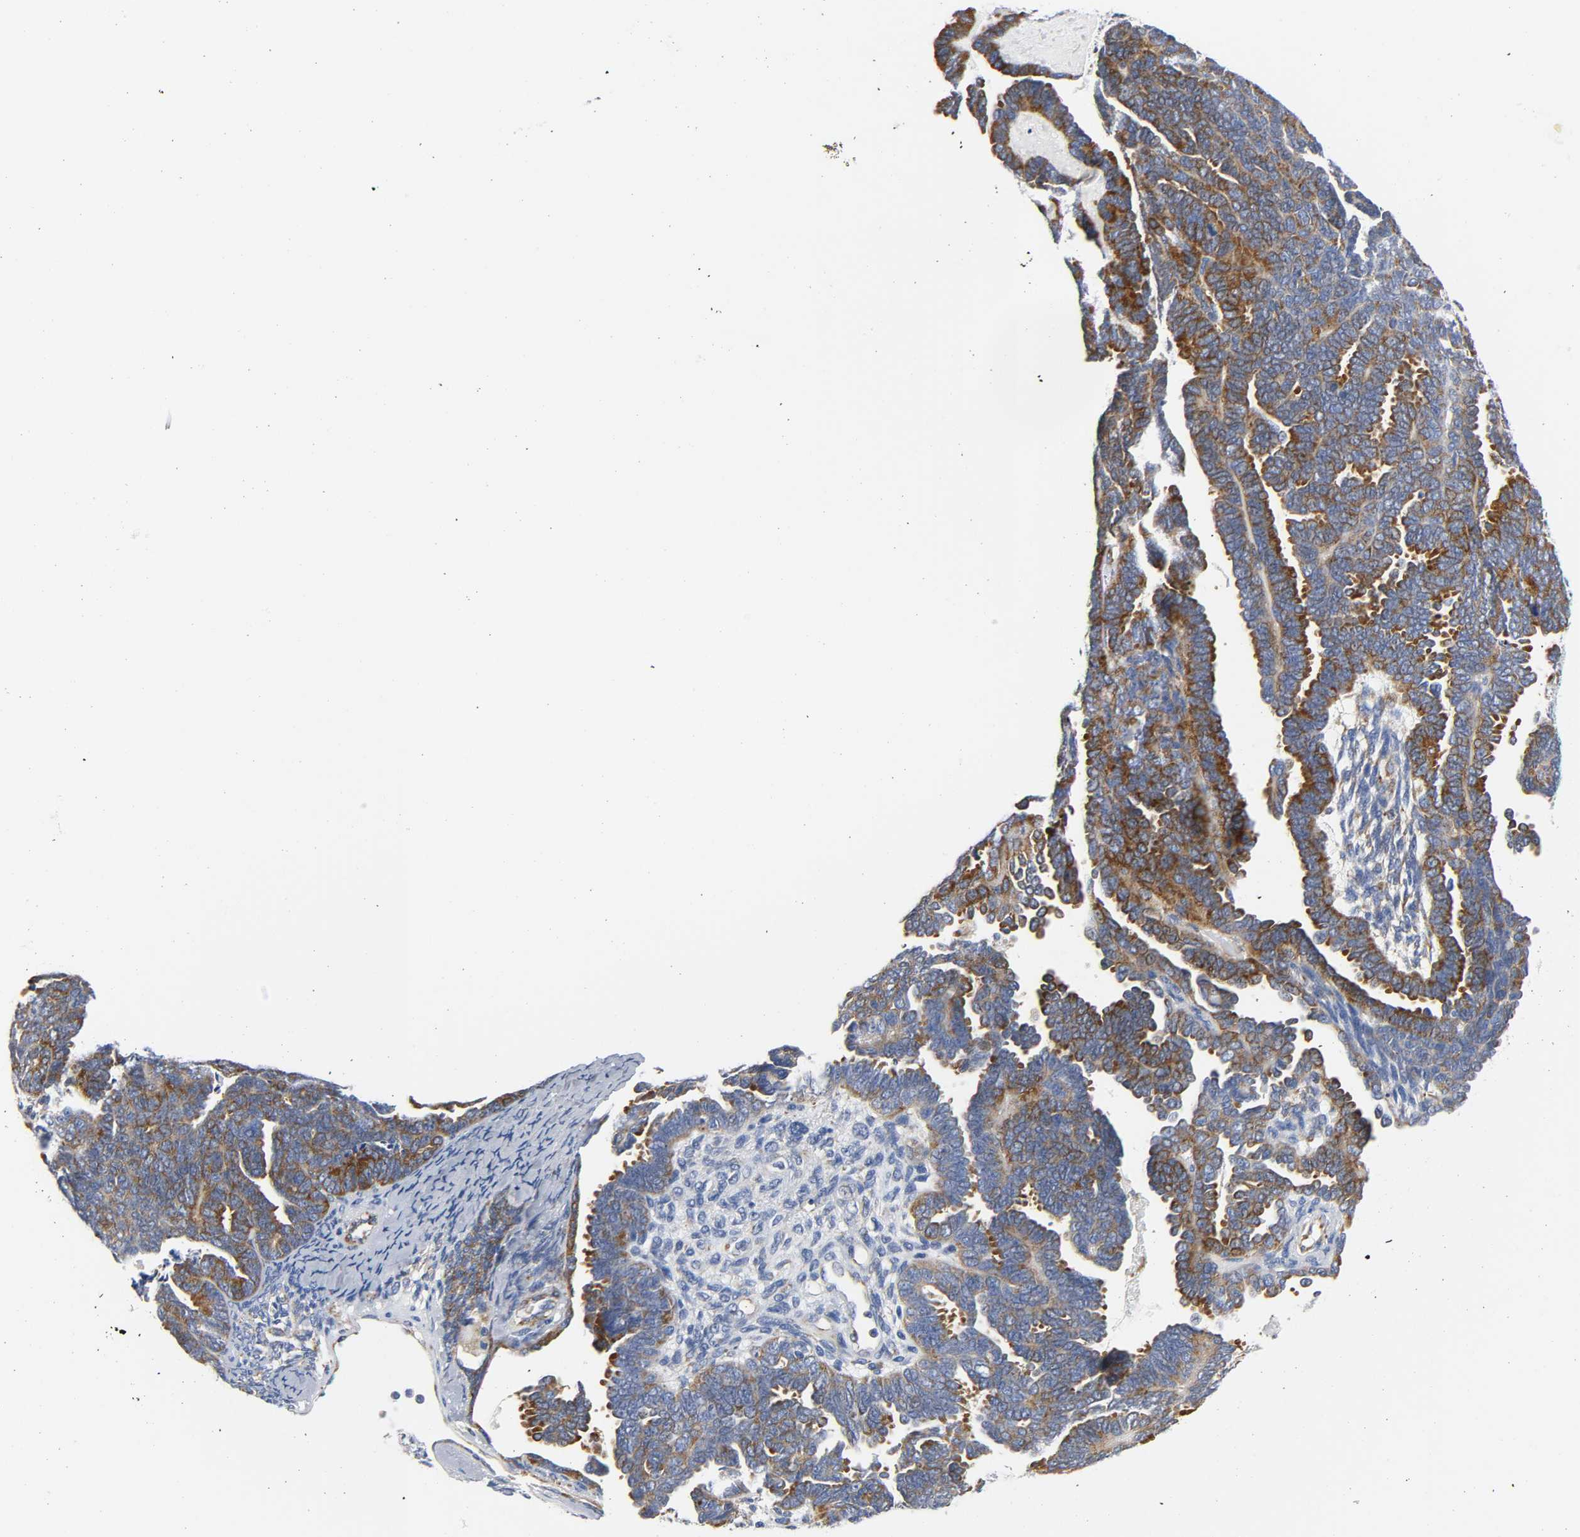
{"staining": {"intensity": "strong", "quantity": "25%-75%", "location": "cytoplasmic/membranous"}, "tissue": "endometrial cancer", "cell_type": "Tumor cells", "image_type": "cancer", "snomed": [{"axis": "morphology", "description": "Neoplasm, malignant, NOS"}, {"axis": "topography", "description": "Endometrium"}], "caption": "IHC of endometrial cancer (neoplasm (malignant)) demonstrates high levels of strong cytoplasmic/membranous positivity in about 25%-75% of tumor cells.", "gene": "REL", "patient": {"sex": "female", "age": 74}}